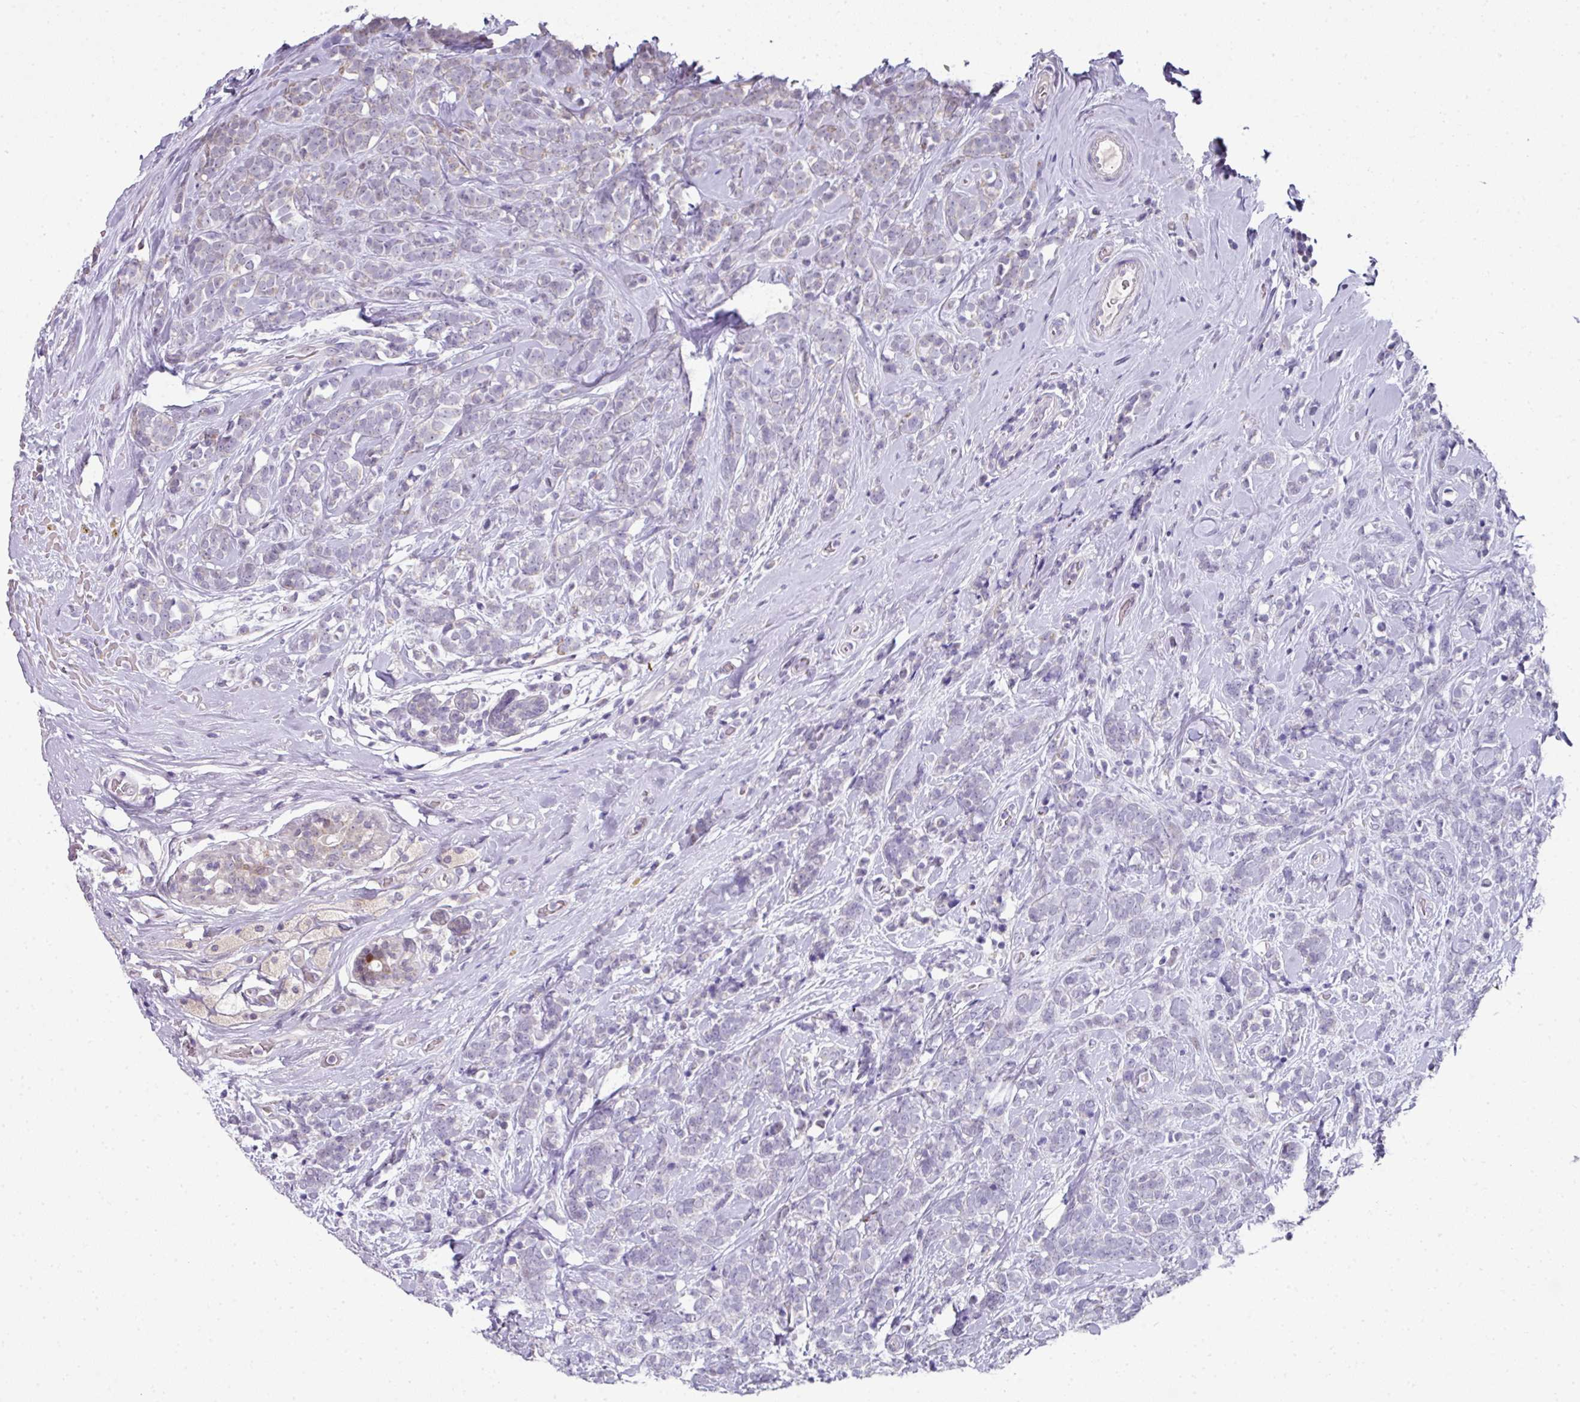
{"staining": {"intensity": "negative", "quantity": "none", "location": "none"}, "tissue": "breast cancer", "cell_type": "Tumor cells", "image_type": "cancer", "snomed": [{"axis": "morphology", "description": "Lobular carcinoma"}, {"axis": "topography", "description": "Breast"}], "caption": "The photomicrograph reveals no staining of tumor cells in lobular carcinoma (breast).", "gene": "ANKRD18A", "patient": {"sex": "female", "age": 58}}